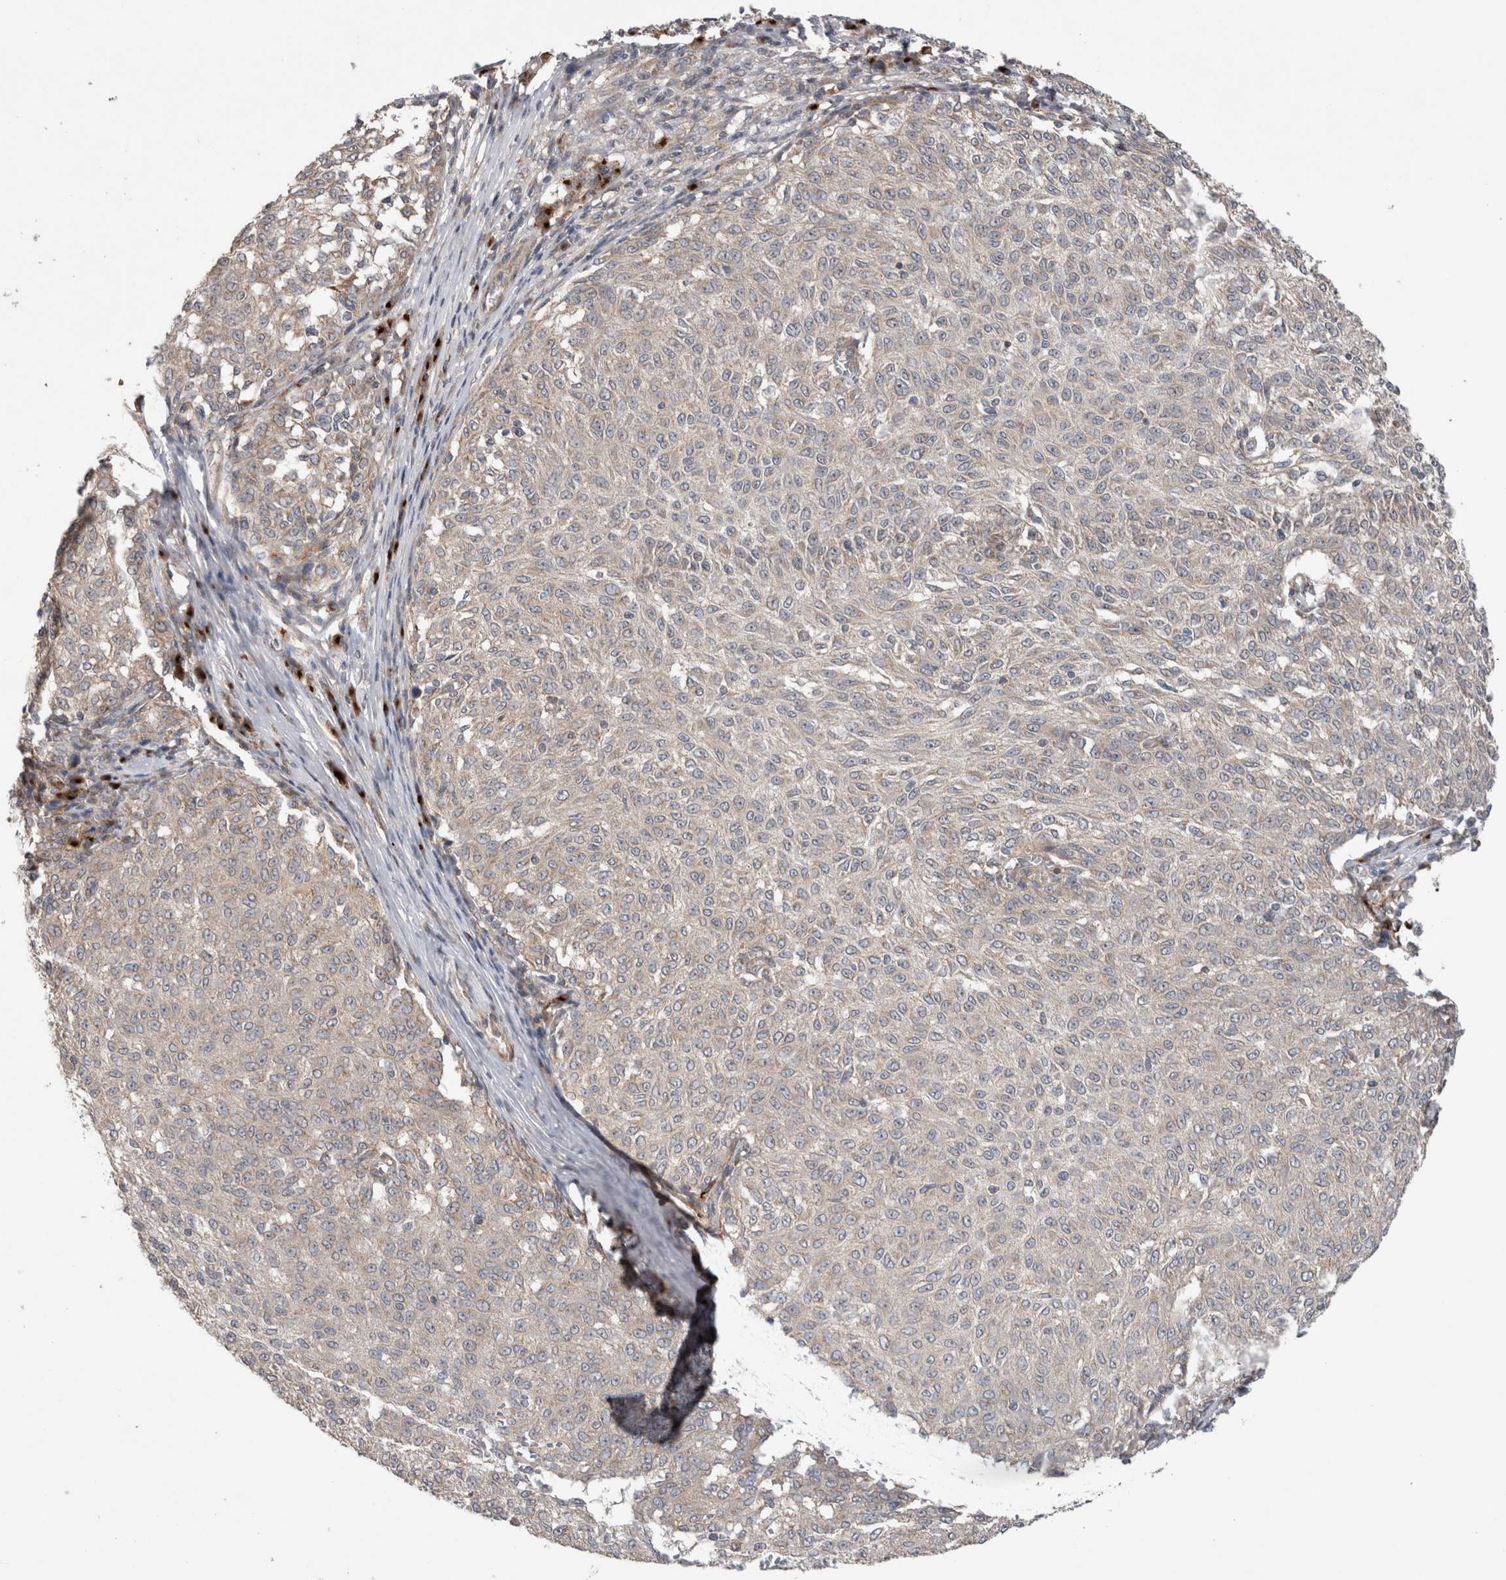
{"staining": {"intensity": "weak", "quantity": "<25%", "location": "cytoplasmic/membranous"}, "tissue": "melanoma", "cell_type": "Tumor cells", "image_type": "cancer", "snomed": [{"axis": "morphology", "description": "Malignant melanoma, NOS"}, {"axis": "topography", "description": "Skin"}], "caption": "Tumor cells show no significant staining in malignant melanoma.", "gene": "TRIM5", "patient": {"sex": "female", "age": 72}}